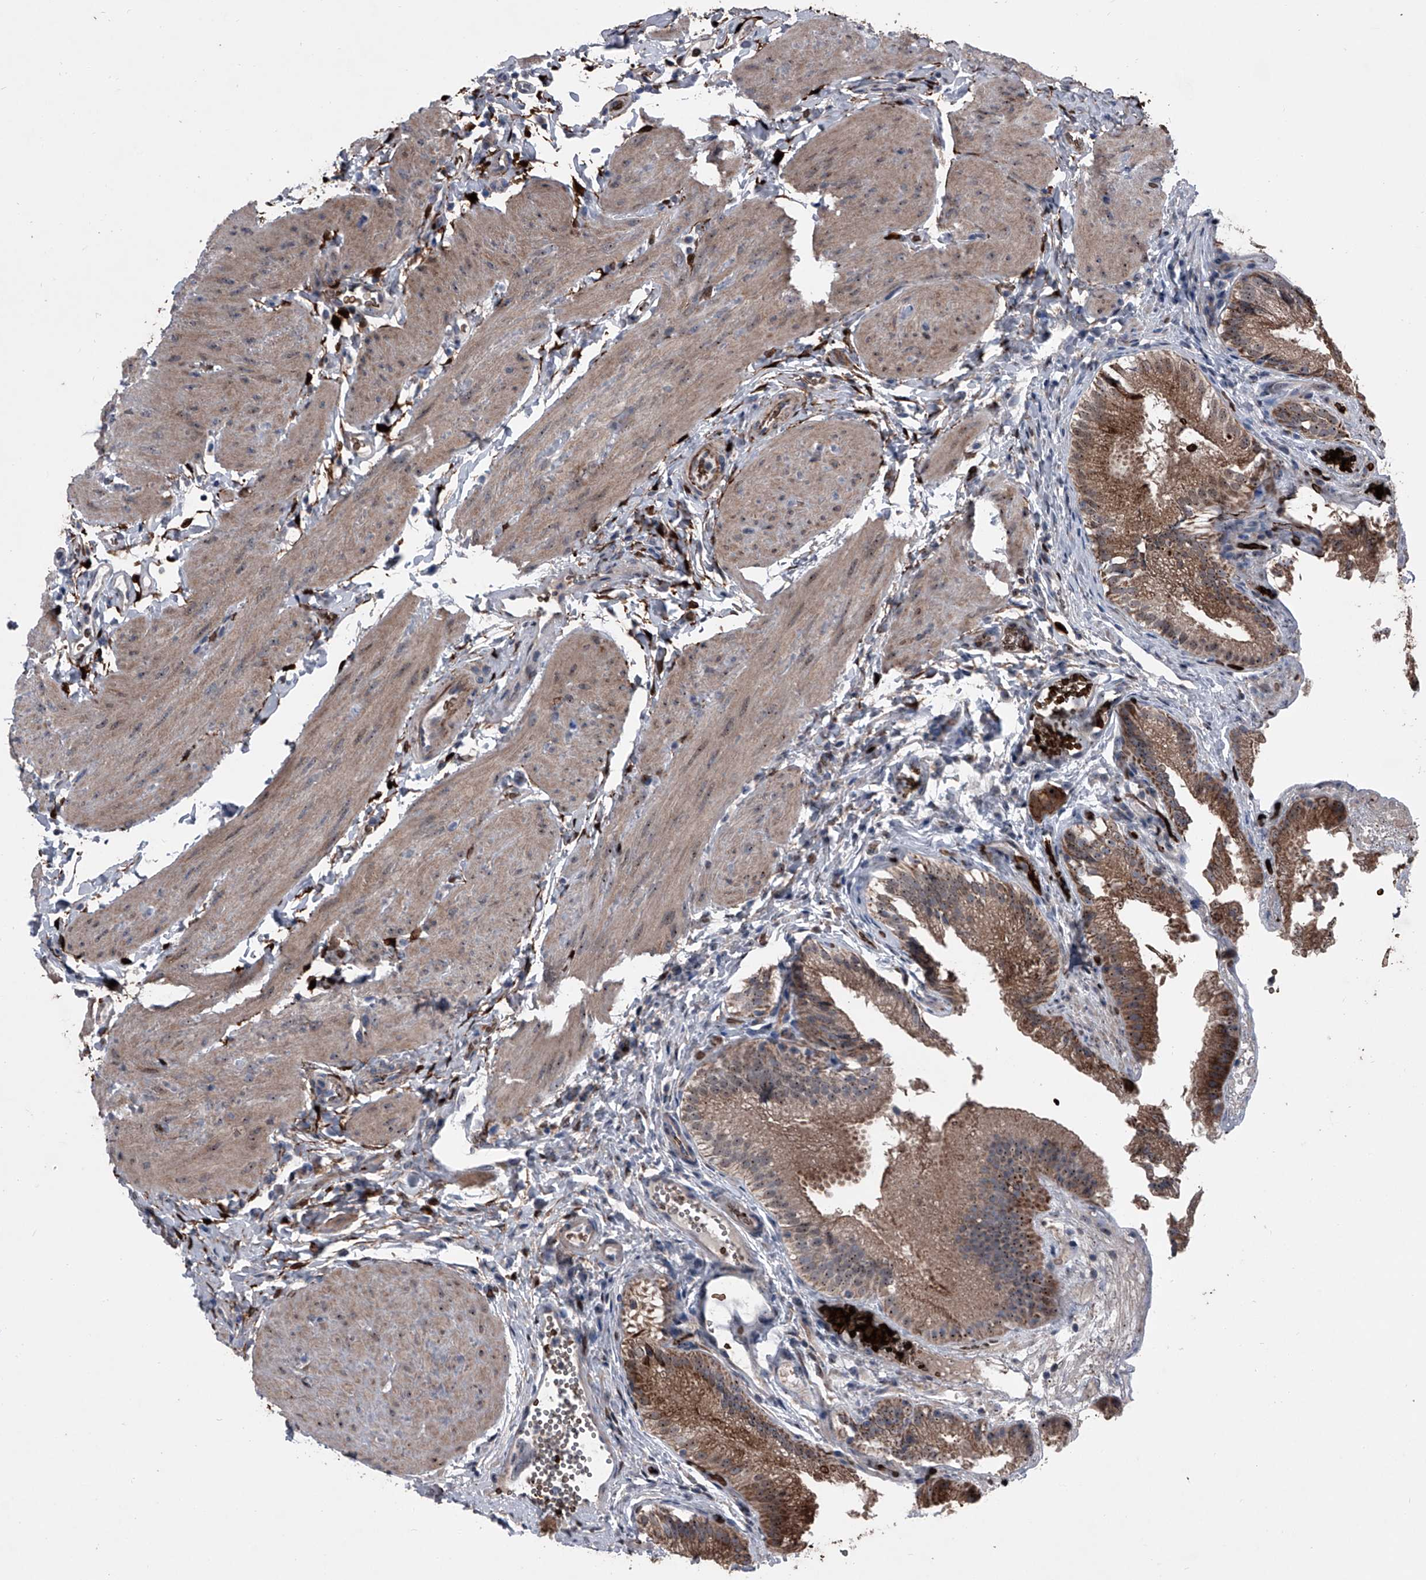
{"staining": {"intensity": "moderate", "quantity": "25%-75%", "location": "cytoplasmic/membranous,nuclear"}, "tissue": "gallbladder", "cell_type": "Glandular cells", "image_type": "normal", "snomed": [{"axis": "morphology", "description": "Normal tissue, NOS"}, {"axis": "topography", "description": "Gallbladder"}], "caption": "DAB (3,3'-diaminobenzidine) immunohistochemical staining of benign gallbladder reveals moderate cytoplasmic/membranous,nuclear protein staining in about 25%-75% of glandular cells.", "gene": "CEP85L", "patient": {"sex": "female", "age": 30}}